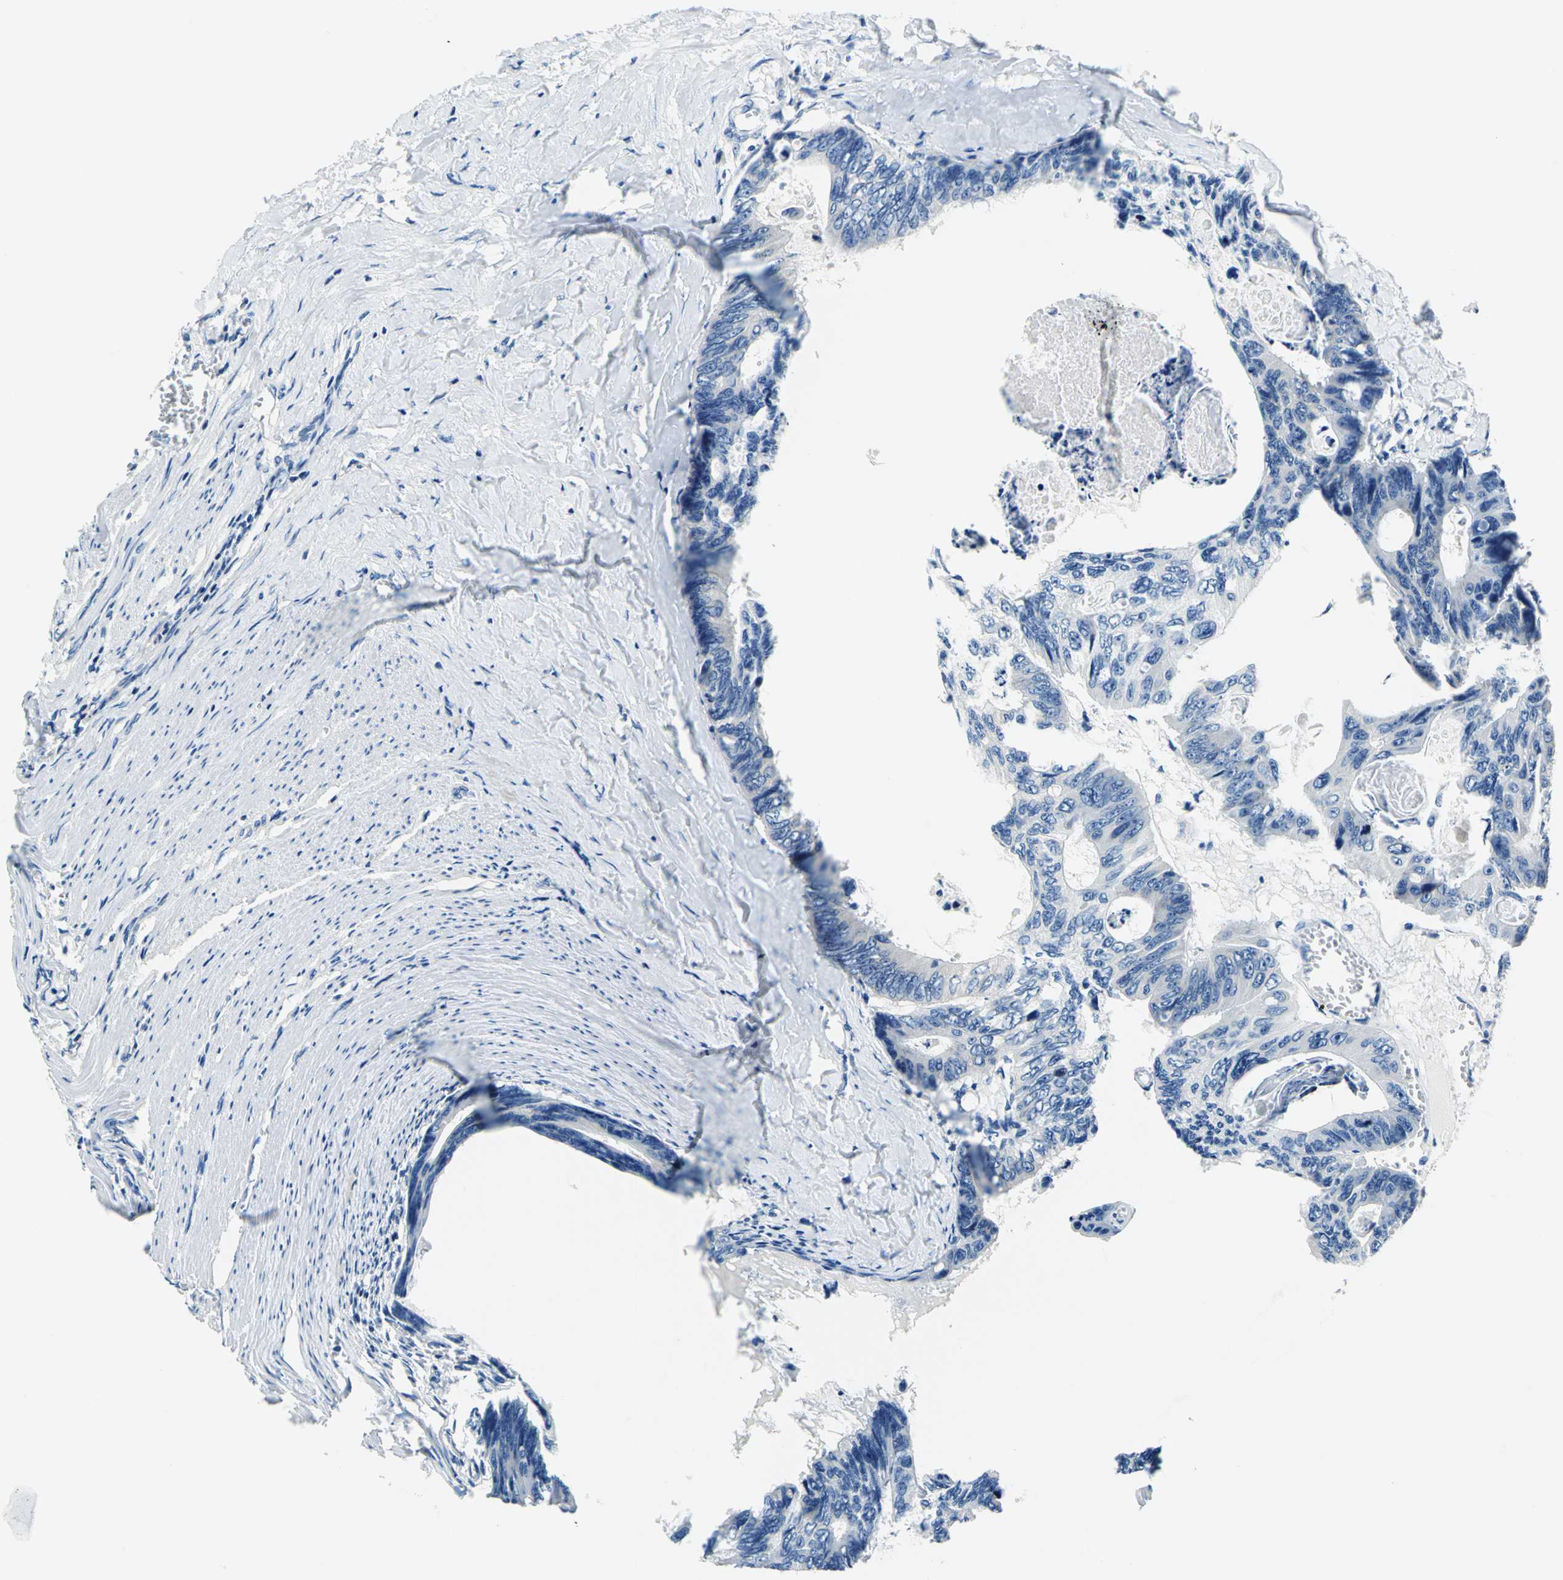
{"staining": {"intensity": "negative", "quantity": "none", "location": "none"}, "tissue": "colorectal cancer", "cell_type": "Tumor cells", "image_type": "cancer", "snomed": [{"axis": "morphology", "description": "Adenocarcinoma, NOS"}, {"axis": "topography", "description": "Colon"}], "caption": "Immunohistochemistry micrograph of neoplastic tissue: human colorectal adenocarcinoma stained with DAB (3,3'-diaminobenzidine) shows no significant protein expression in tumor cells.", "gene": "TRIM25", "patient": {"sex": "female", "age": 55}}